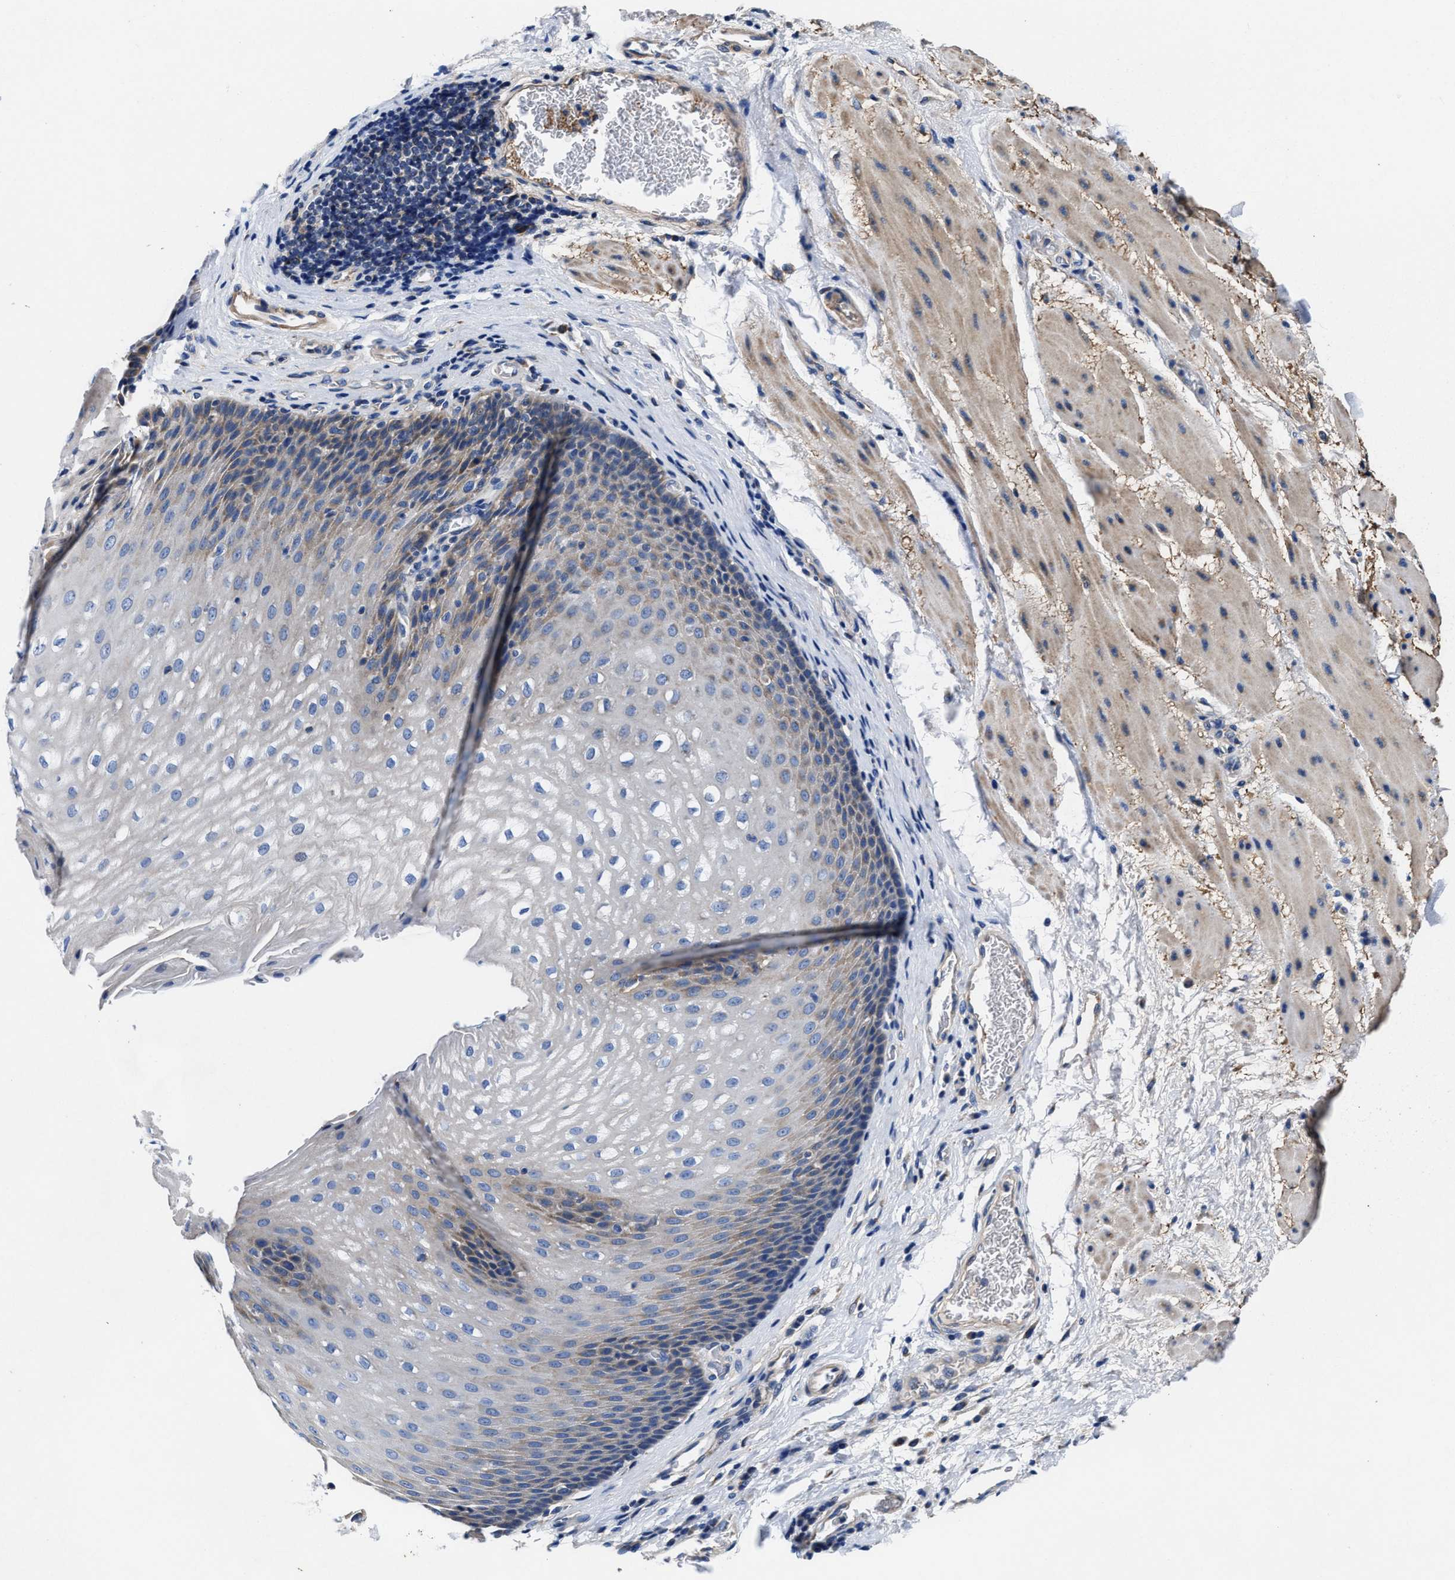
{"staining": {"intensity": "weak", "quantity": "<25%", "location": "cytoplasmic/membranous"}, "tissue": "esophagus", "cell_type": "Squamous epithelial cells", "image_type": "normal", "snomed": [{"axis": "morphology", "description": "Normal tissue, NOS"}, {"axis": "topography", "description": "Esophagus"}], "caption": "This is an immunohistochemistry (IHC) photomicrograph of unremarkable human esophagus. There is no positivity in squamous epithelial cells.", "gene": "TMEM30A", "patient": {"sex": "male", "age": 48}}